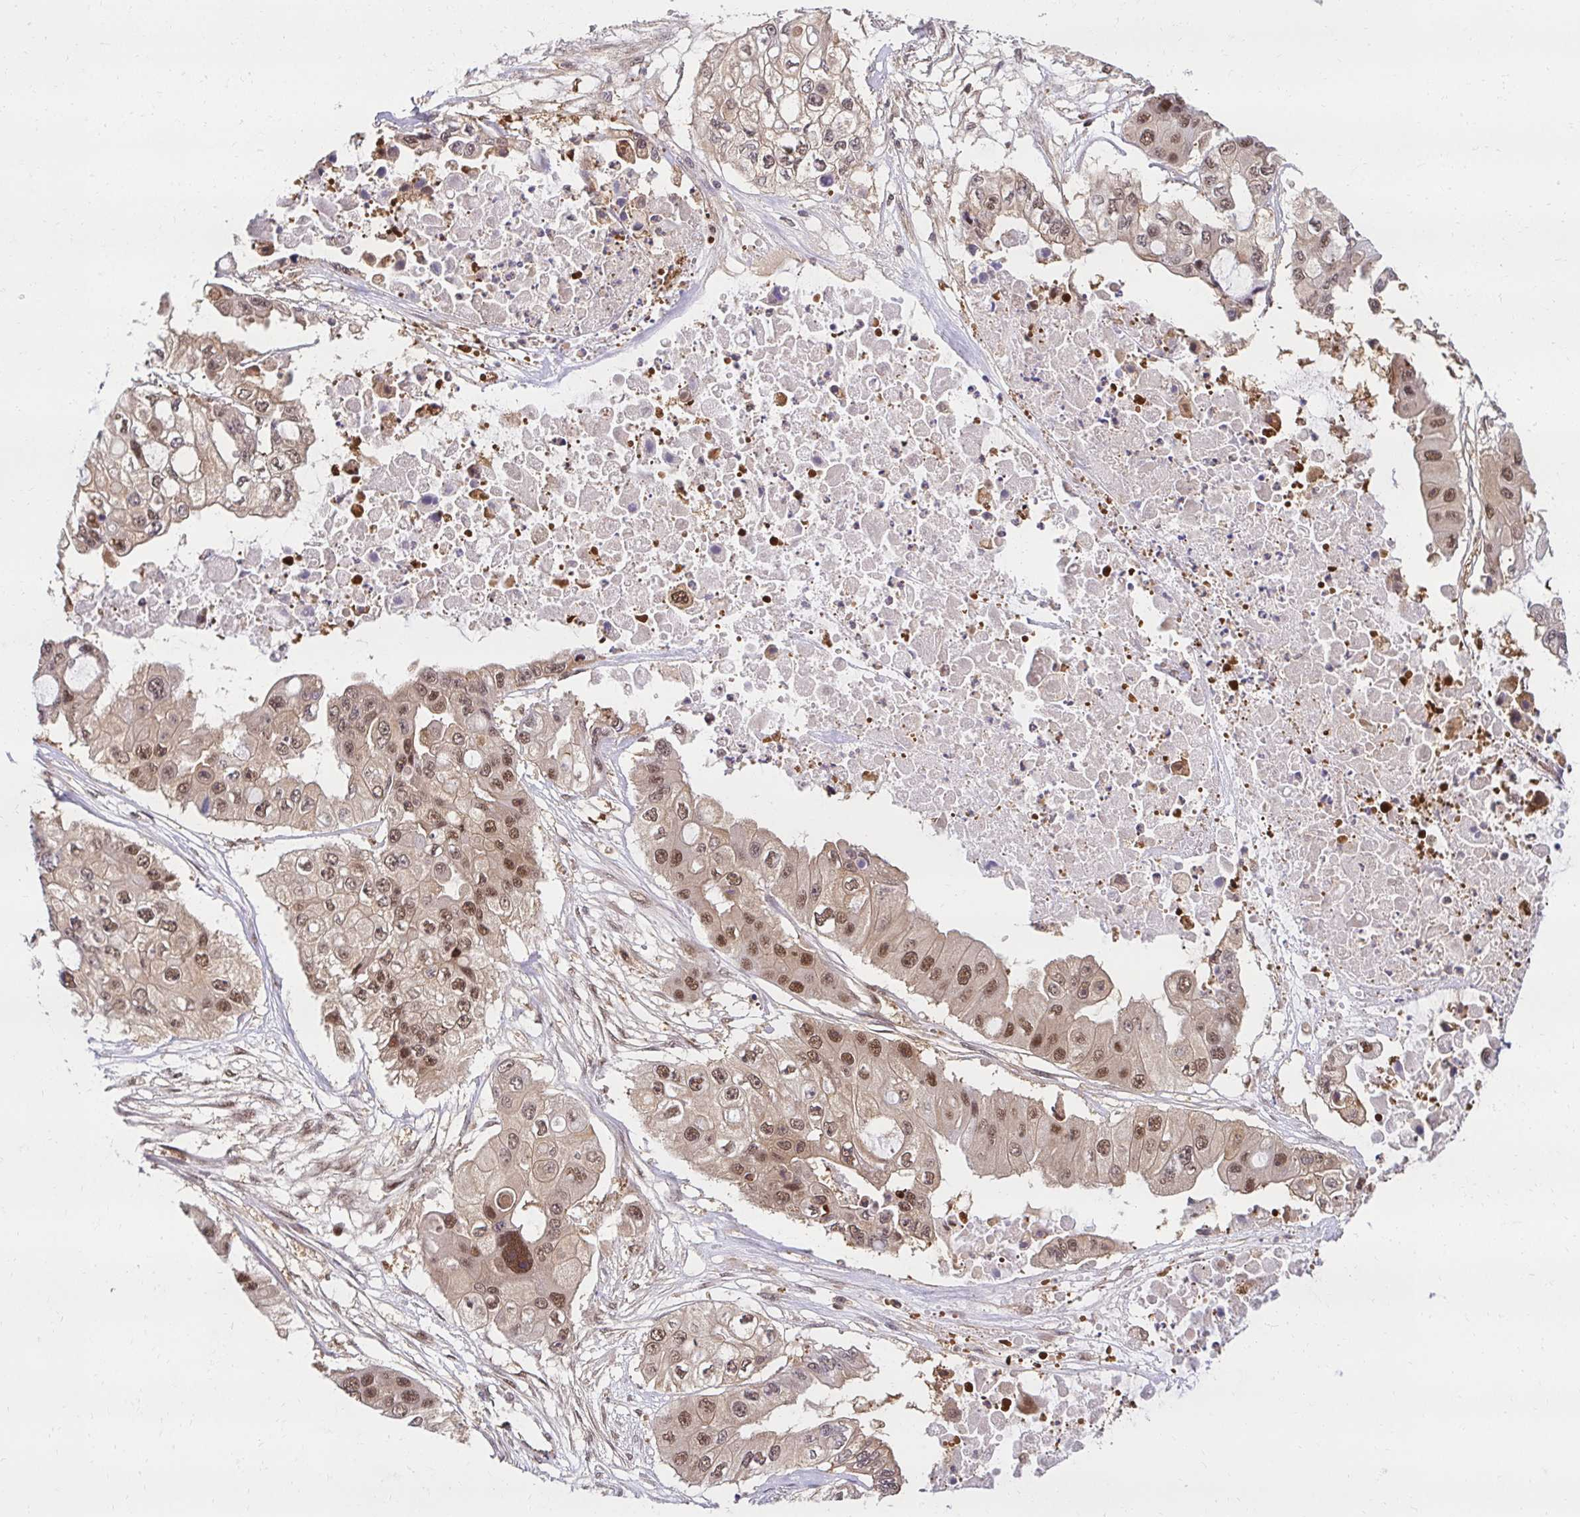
{"staining": {"intensity": "moderate", "quantity": ">75%", "location": "cytoplasmic/membranous,nuclear"}, "tissue": "ovarian cancer", "cell_type": "Tumor cells", "image_type": "cancer", "snomed": [{"axis": "morphology", "description": "Cystadenocarcinoma, serous, NOS"}, {"axis": "topography", "description": "Ovary"}], "caption": "Protein expression analysis of serous cystadenocarcinoma (ovarian) demonstrates moderate cytoplasmic/membranous and nuclear expression in approximately >75% of tumor cells. (Stains: DAB (3,3'-diaminobenzidine) in brown, nuclei in blue, Microscopy: brightfield microscopy at high magnification).", "gene": "PSMA4", "patient": {"sex": "female", "age": 56}}